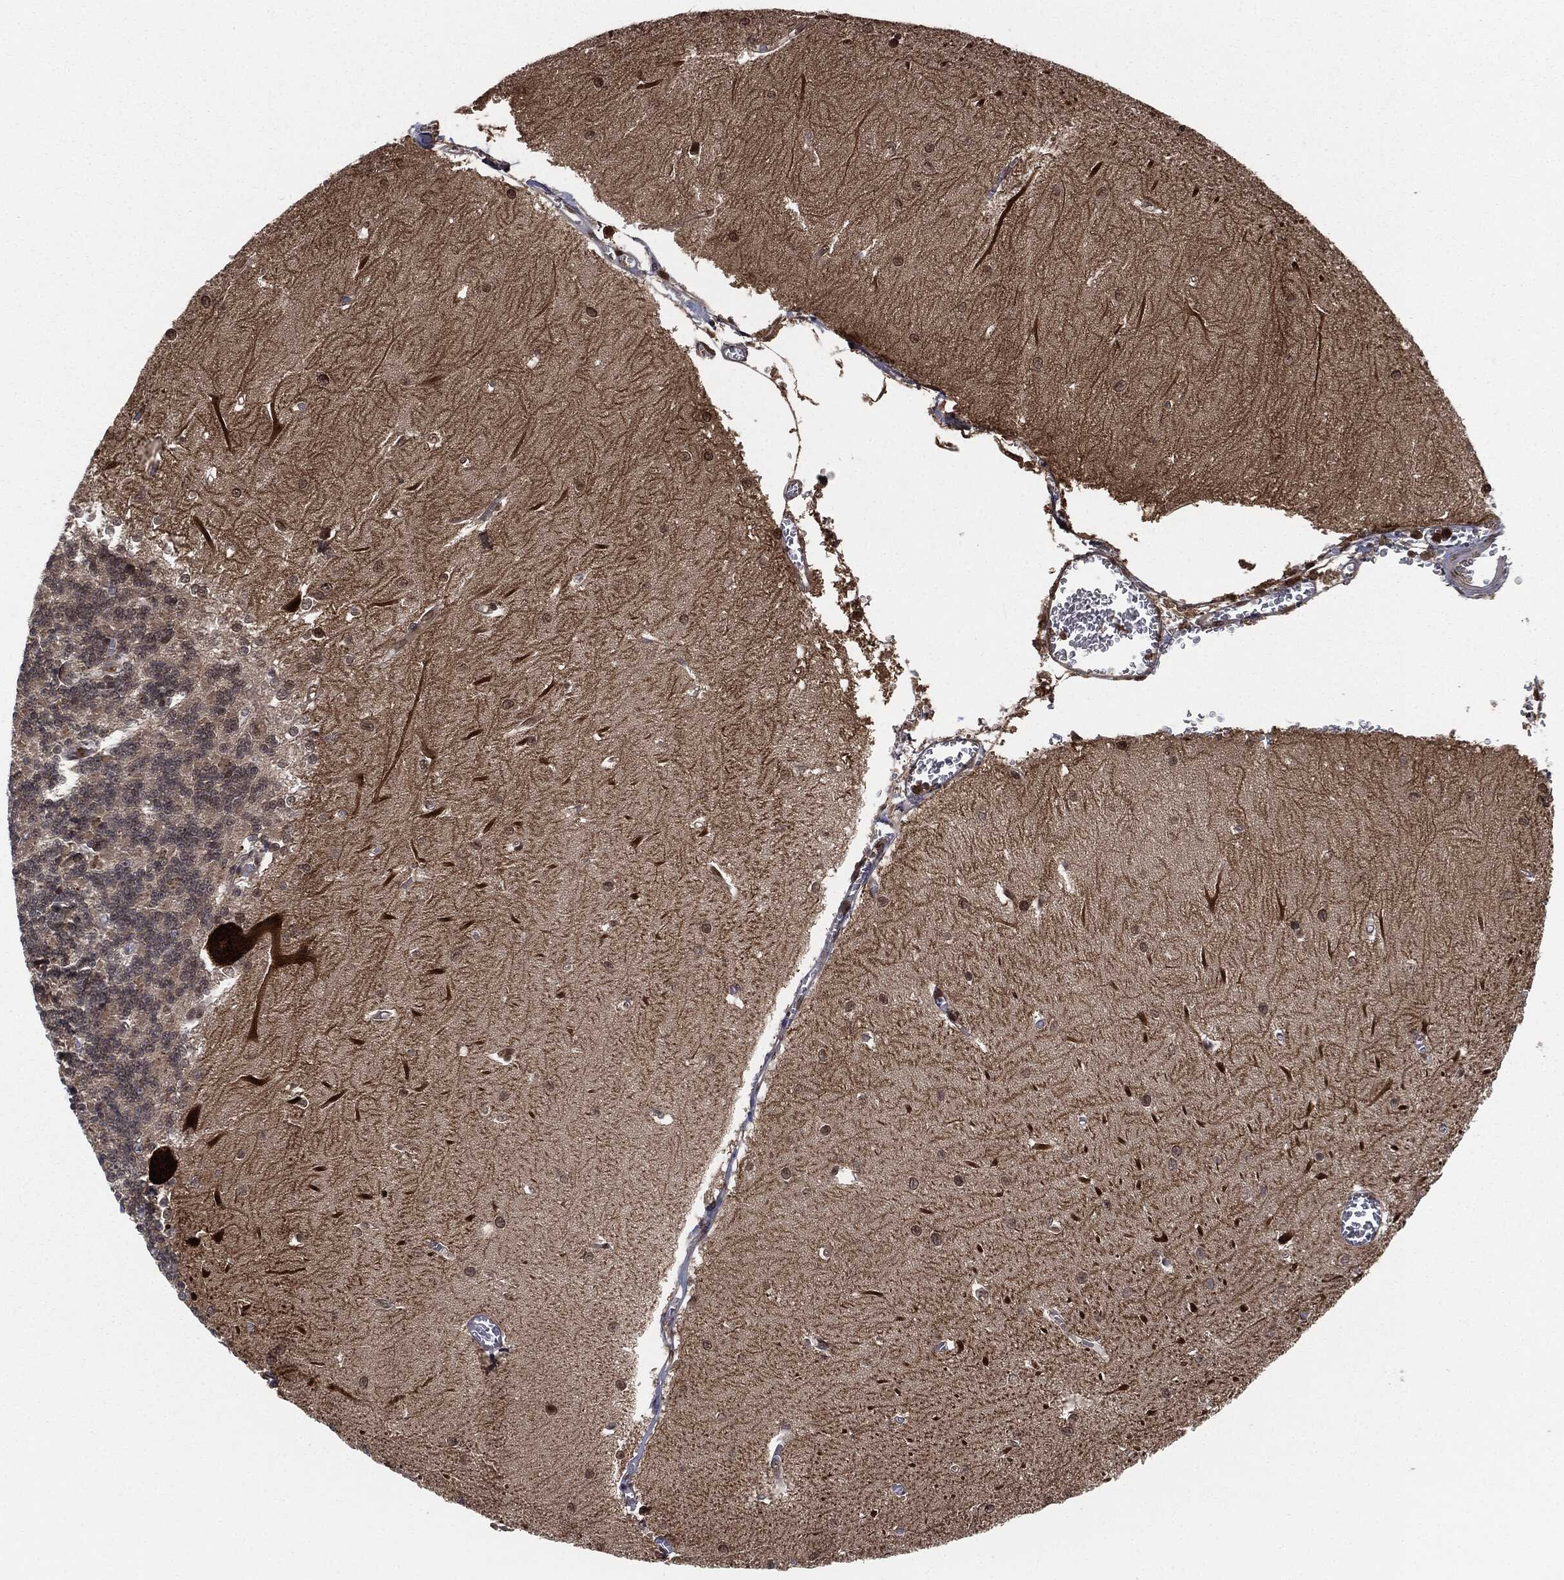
{"staining": {"intensity": "negative", "quantity": "none", "location": "none"}, "tissue": "cerebellum", "cell_type": "Cells in granular layer", "image_type": "normal", "snomed": [{"axis": "morphology", "description": "Normal tissue, NOS"}, {"axis": "topography", "description": "Cerebellum"}], "caption": "This histopathology image is of normal cerebellum stained with immunohistochemistry to label a protein in brown with the nuclei are counter-stained blue. There is no positivity in cells in granular layer. The staining is performed using DAB (3,3'-diaminobenzidine) brown chromogen with nuclei counter-stained in using hematoxylin.", "gene": "CAPRIN2", "patient": {"sex": "male", "age": 37}}